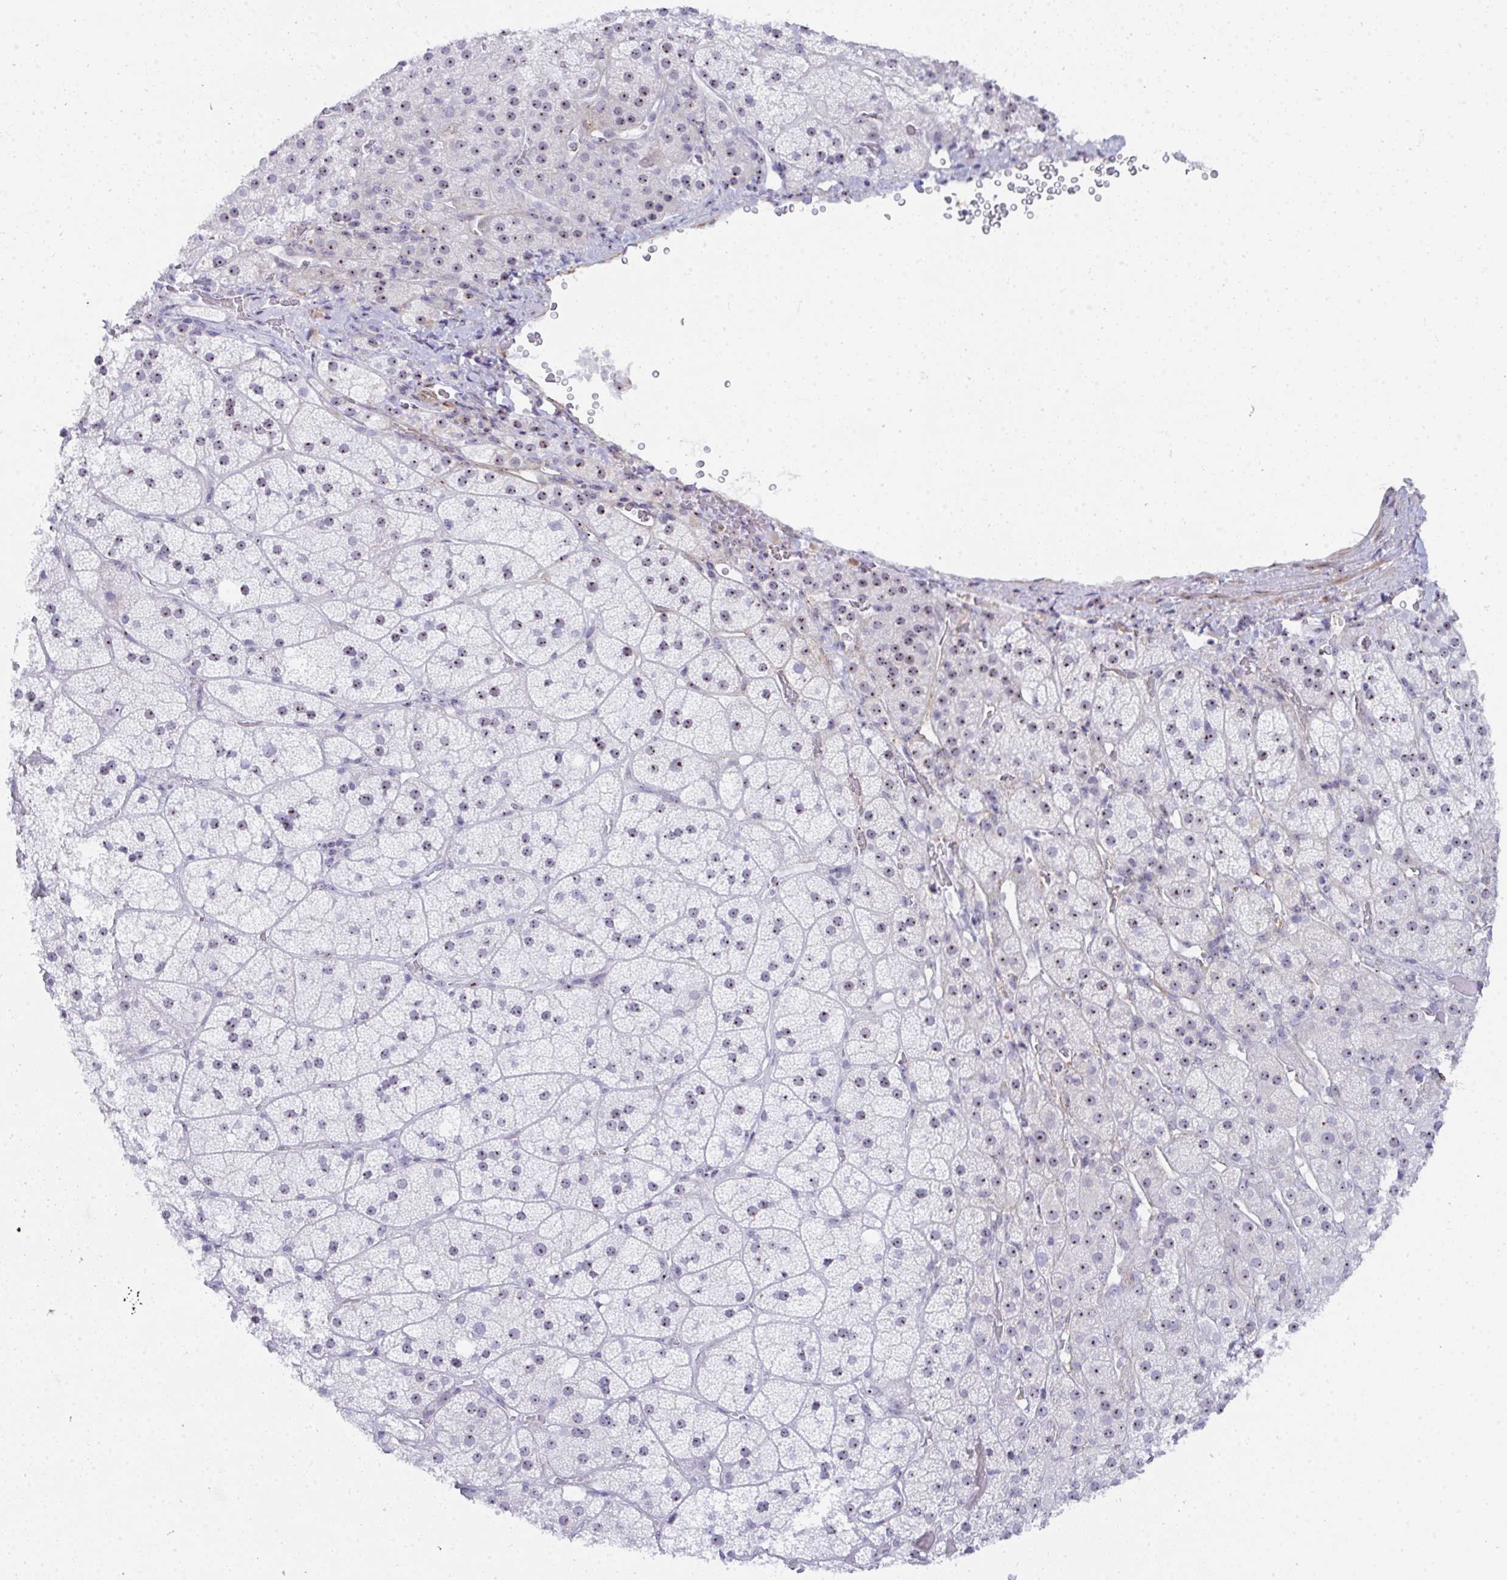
{"staining": {"intensity": "moderate", "quantity": "25%-75%", "location": "nuclear"}, "tissue": "adrenal gland", "cell_type": "Glandular cells", "image_type": "normal", "snomed": [{"axis": "morphology", "description": "Normal tissue, NOS"}, {"axis": "topography", "description": "Adrenal gland"}], "caption": "A histopathology image showing moderate nuclear positivity in about 25%-75% of glandular cells in normal adrenal gland, as visualized by brown immunohistochemical staining.", "gene": "NOP10", "patient": {"sex": "male", "age": 57}}